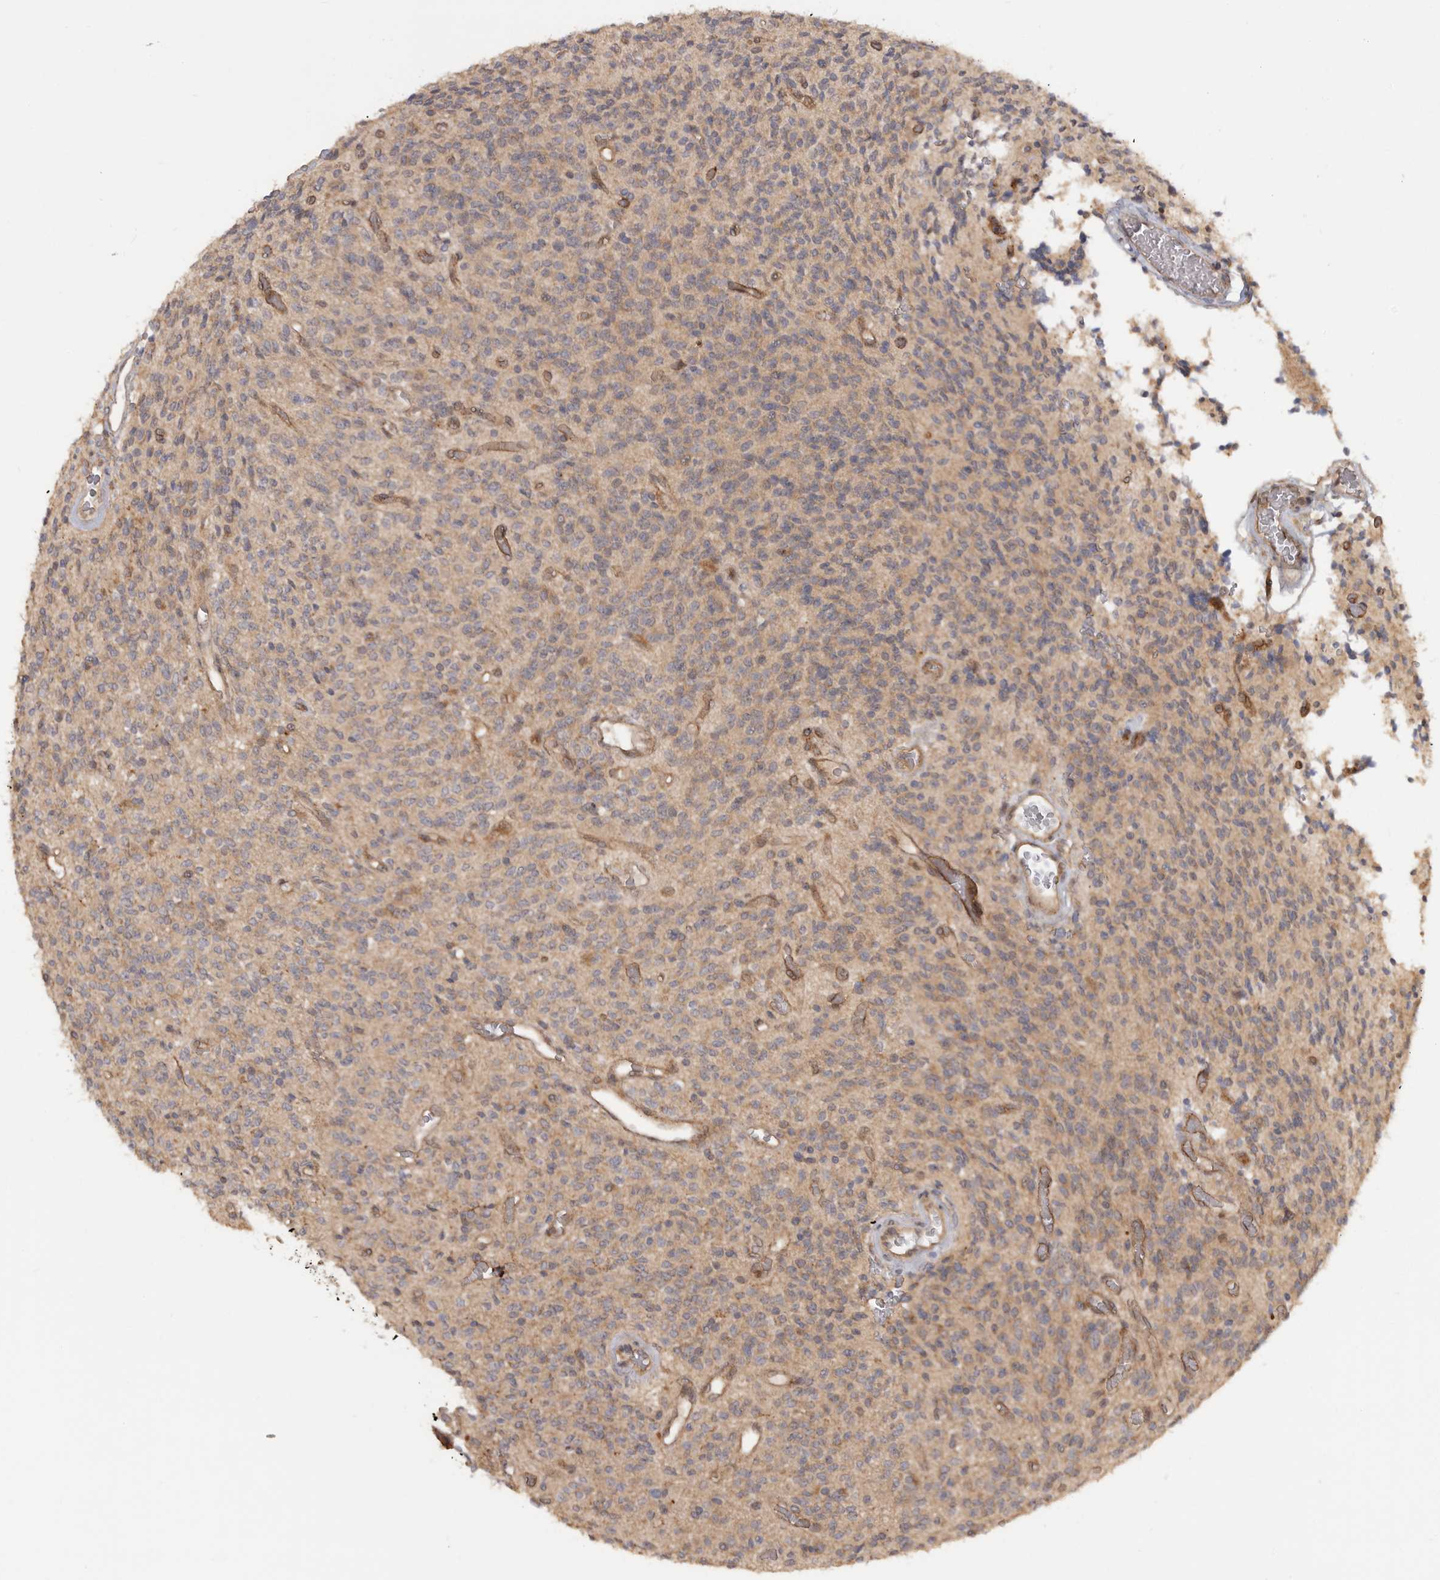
{"staining": {"intensity": "weak", "quantity": ">75%", "location": "cytoplasmic/membranous"}, "tissue": "glioma", "cell_type": "Tumor cells", "image_type": "cancer", "snomed": [{"axis": "morphology", "description": "Glioma, malignant, High grade"}, {"axis": "topography", "description": "Brain"}], "caption": "Immunohistochemistry (IHC) (DAB (3,3'-diaminobenzidine)) staining of human malignant high-grade glioma shows weak cytoplasmic/membranous protein staining in approximately >75% of tumor cells.", "gene": "ZNF232", "patient": {"sex": "male", "age": 34}}